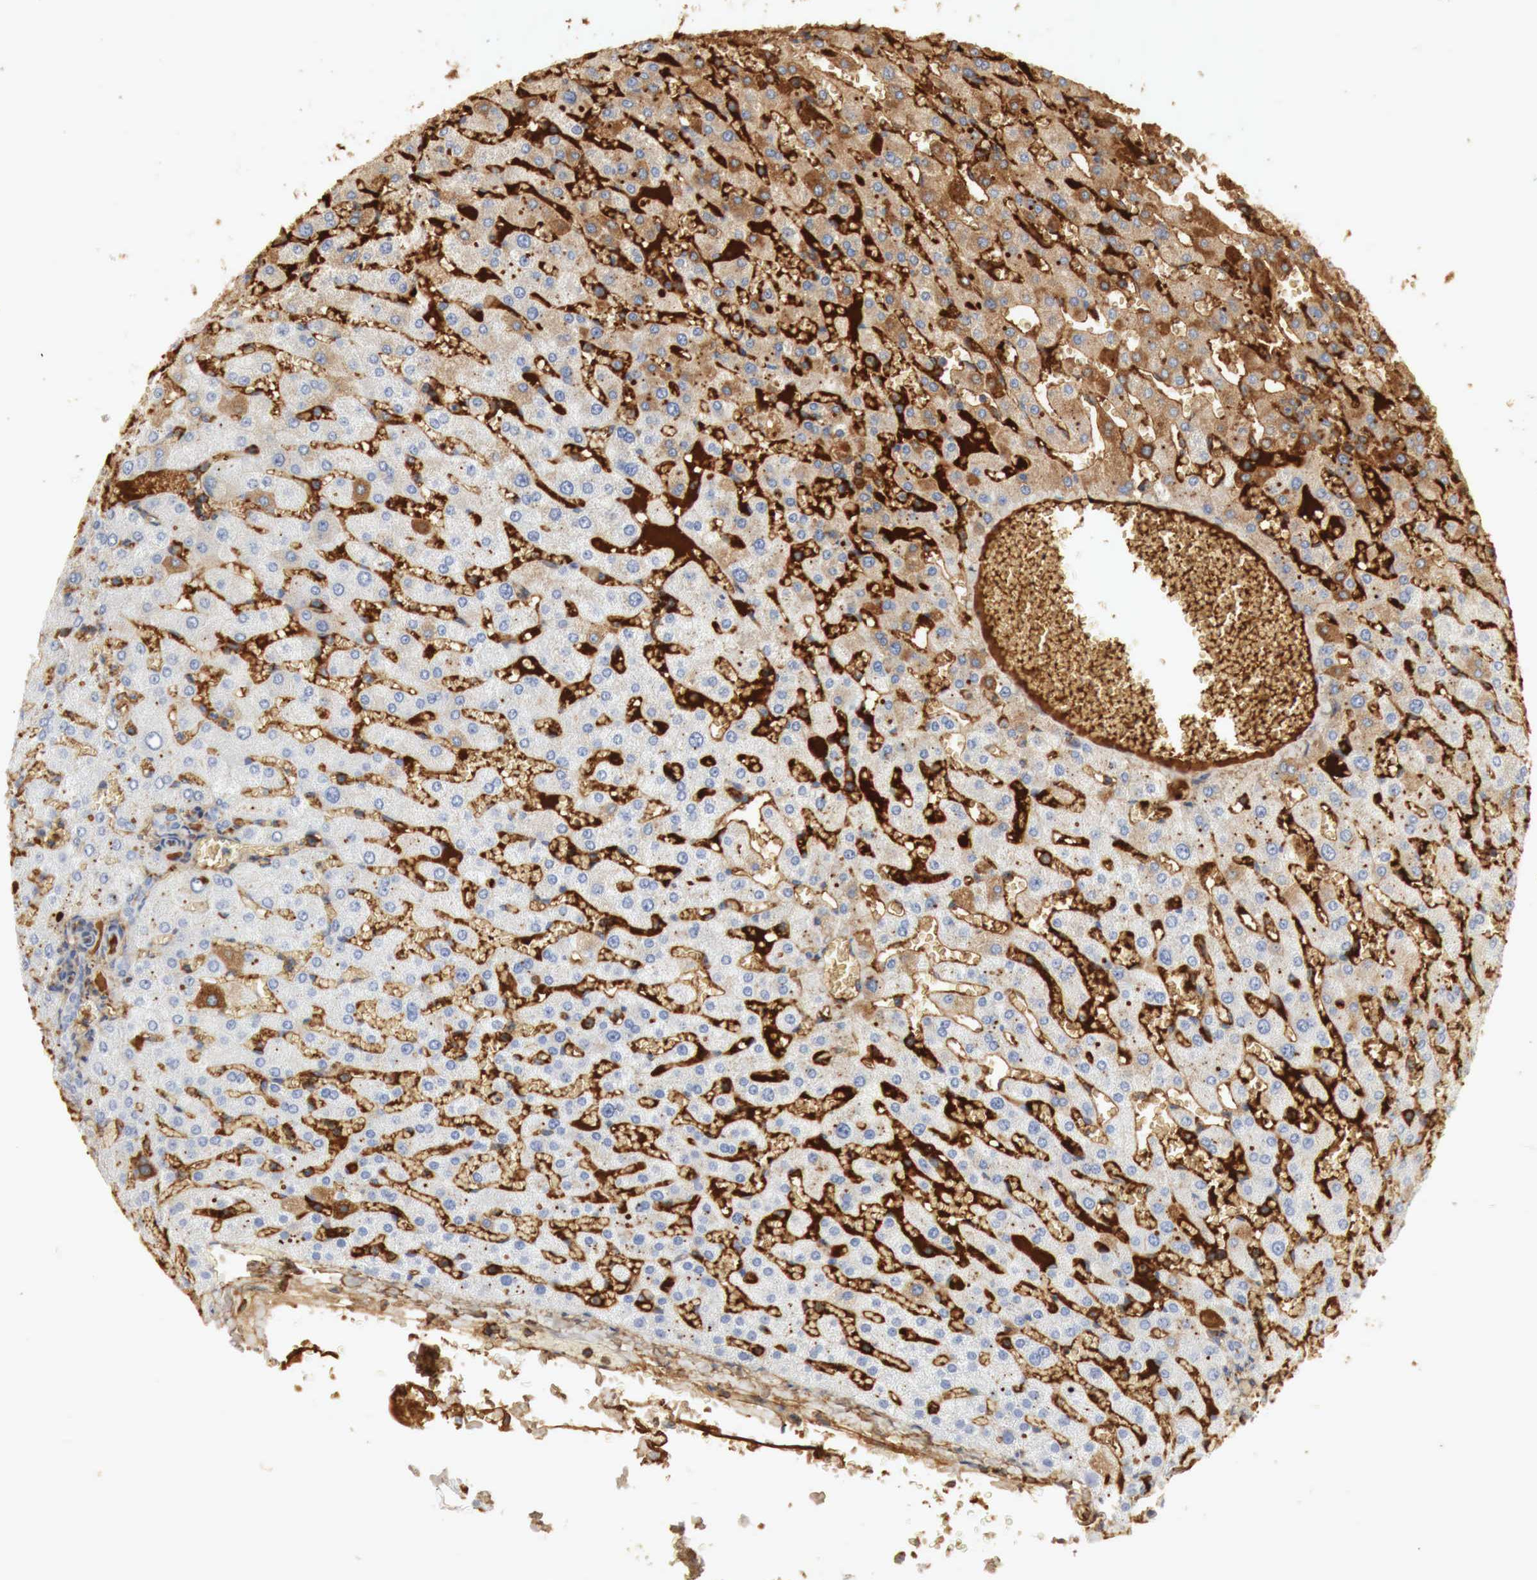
{"staining": {"intensity": "moderate", "quantity": "25%-75%", "location": "cytoplasmic/membranous"}, "tissue": "liver", "cell_type": "Cholangiocytes", "image_type": "normal", "snomed": [{"axis": "morphology", "description": "Normal tissue, NOS"}, {"axis": "topography", "description": "Liver"}], "caption": "Unremarkable liver shows moderate cytoplasmic/membranous expression in about 25%-75% of cholangiocytes.", "gene": "IGLC3", "patient": {"sex": "female", "age": 30}}